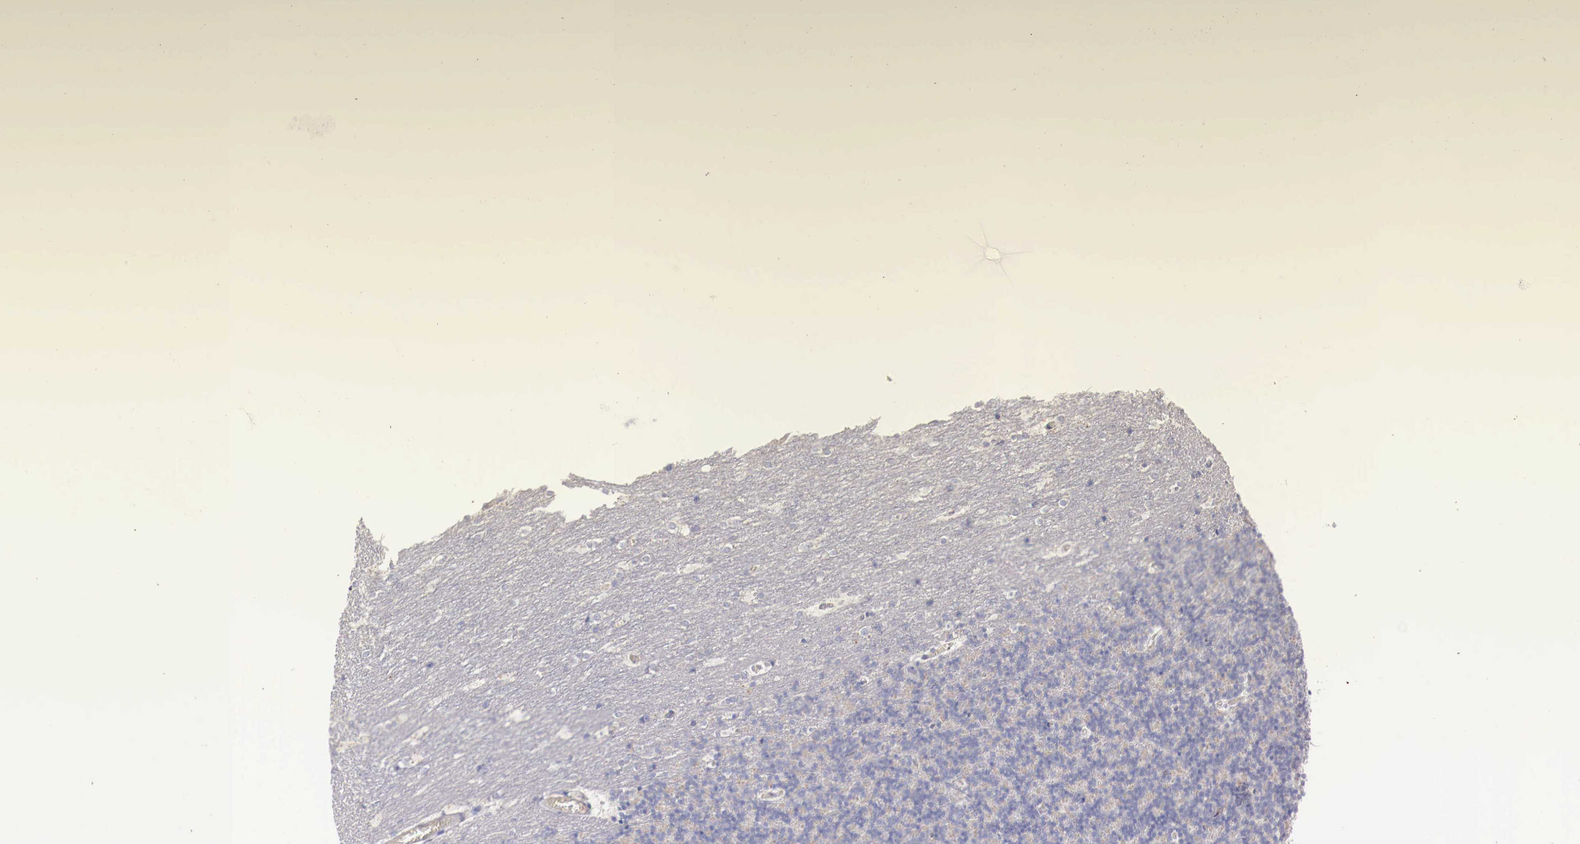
{"staining": {"intensity": "negative", "quantity": "none", "location": "none"}, "tissue": "cerebellum", "cell_type": "Cells in granular layer", "image_type": "normal", "snomed": [{"axis": "morphology", "description": "Normal tissue, NOS"}, {"axis": "topography", "description": "Cerebellum"}], "caption": "DAB immunohistochemical staining of normal human cerebellum reveals no significant staining in cells in granular layer.", "gene": "PITPNA", "patient": {"sex": "female", "age": 19}}